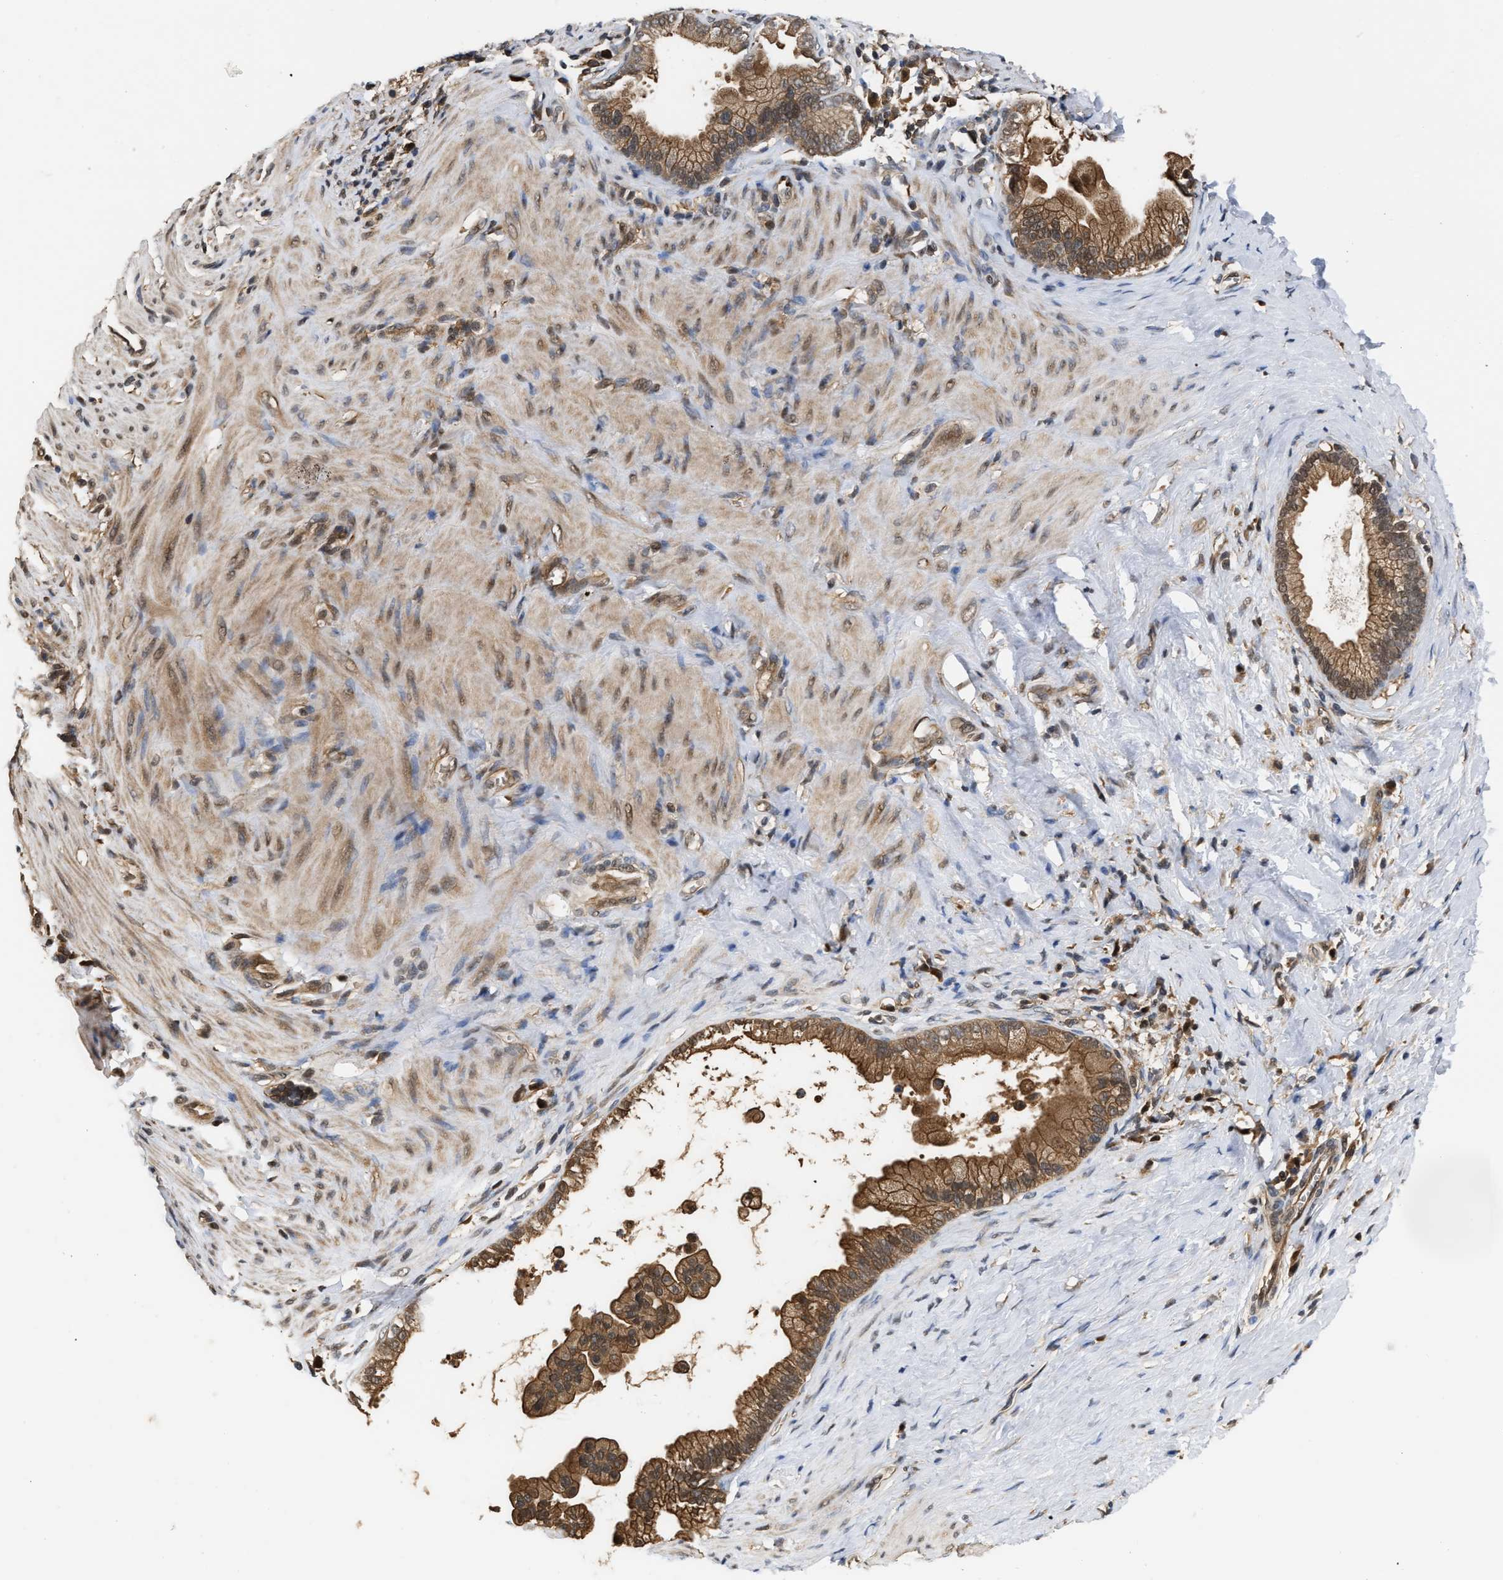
{"staining": {"intensity": "moderate", "quantity": ">75%", "location": "cytoplasmic/membranous,nuclear"}, "tissue": "pancreatic cancer", "cell_type": "Tumor cells", "image_type": "cancer", "snomed": [{"axis": "morphology", "description": "Adenocarcinoma, NOS"}, {"axis": "topography", "description": "Pancreas"}], "caption": "Immunohistochemical staining of human pancreatic cancer exhibits medium levels of moderate cytoplasmic/membranous and nuclear expression in about >75% of tumor cells.", "gene": "SCAI", "patient": {"sex": "male", "age": 69}}